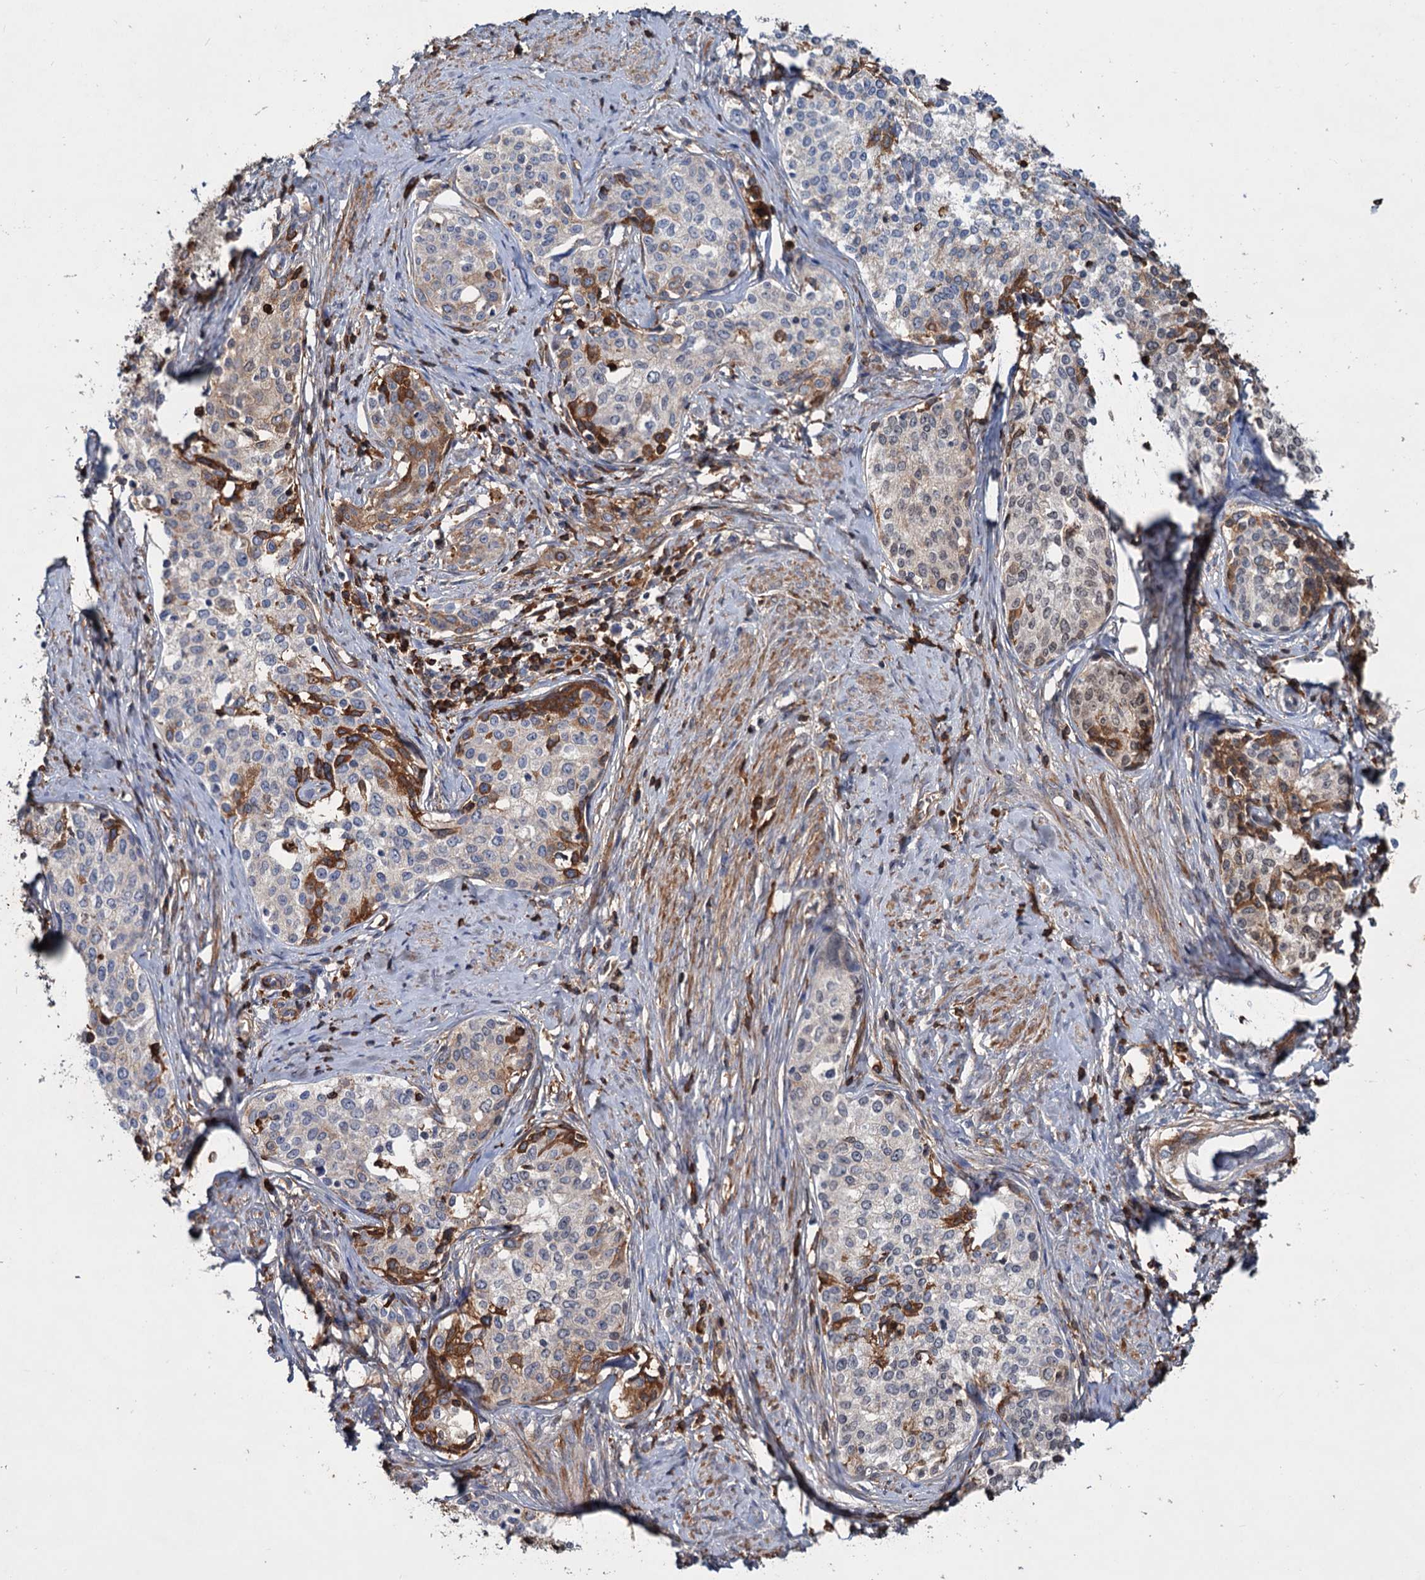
{"staining": {"intensity": "moderate", "quantity": "<25%", "location": "cytoplasmic/membranous,nuclear"}, "tissue": "cervical cancer", "cell_type": "Tumor cells", "image_type": "cancer", "snomed": [{"axis": "morphology", "description": "Squamous cell carcinoma, NOS"}, {"axis": "morphology", "description": "Adenocarcinoma, NOS"}, {"axis": "topography", "description": "Cervix"}], "caption": "Immunohistochemical staining of human cervical squamous cell carcinoma reveals moderate cytoplasmic/membranous and nuclear protein positivity in about <25% of tumor cells.", "gene": "CHRD", "patient": {"sex": "female", "age": 52}}